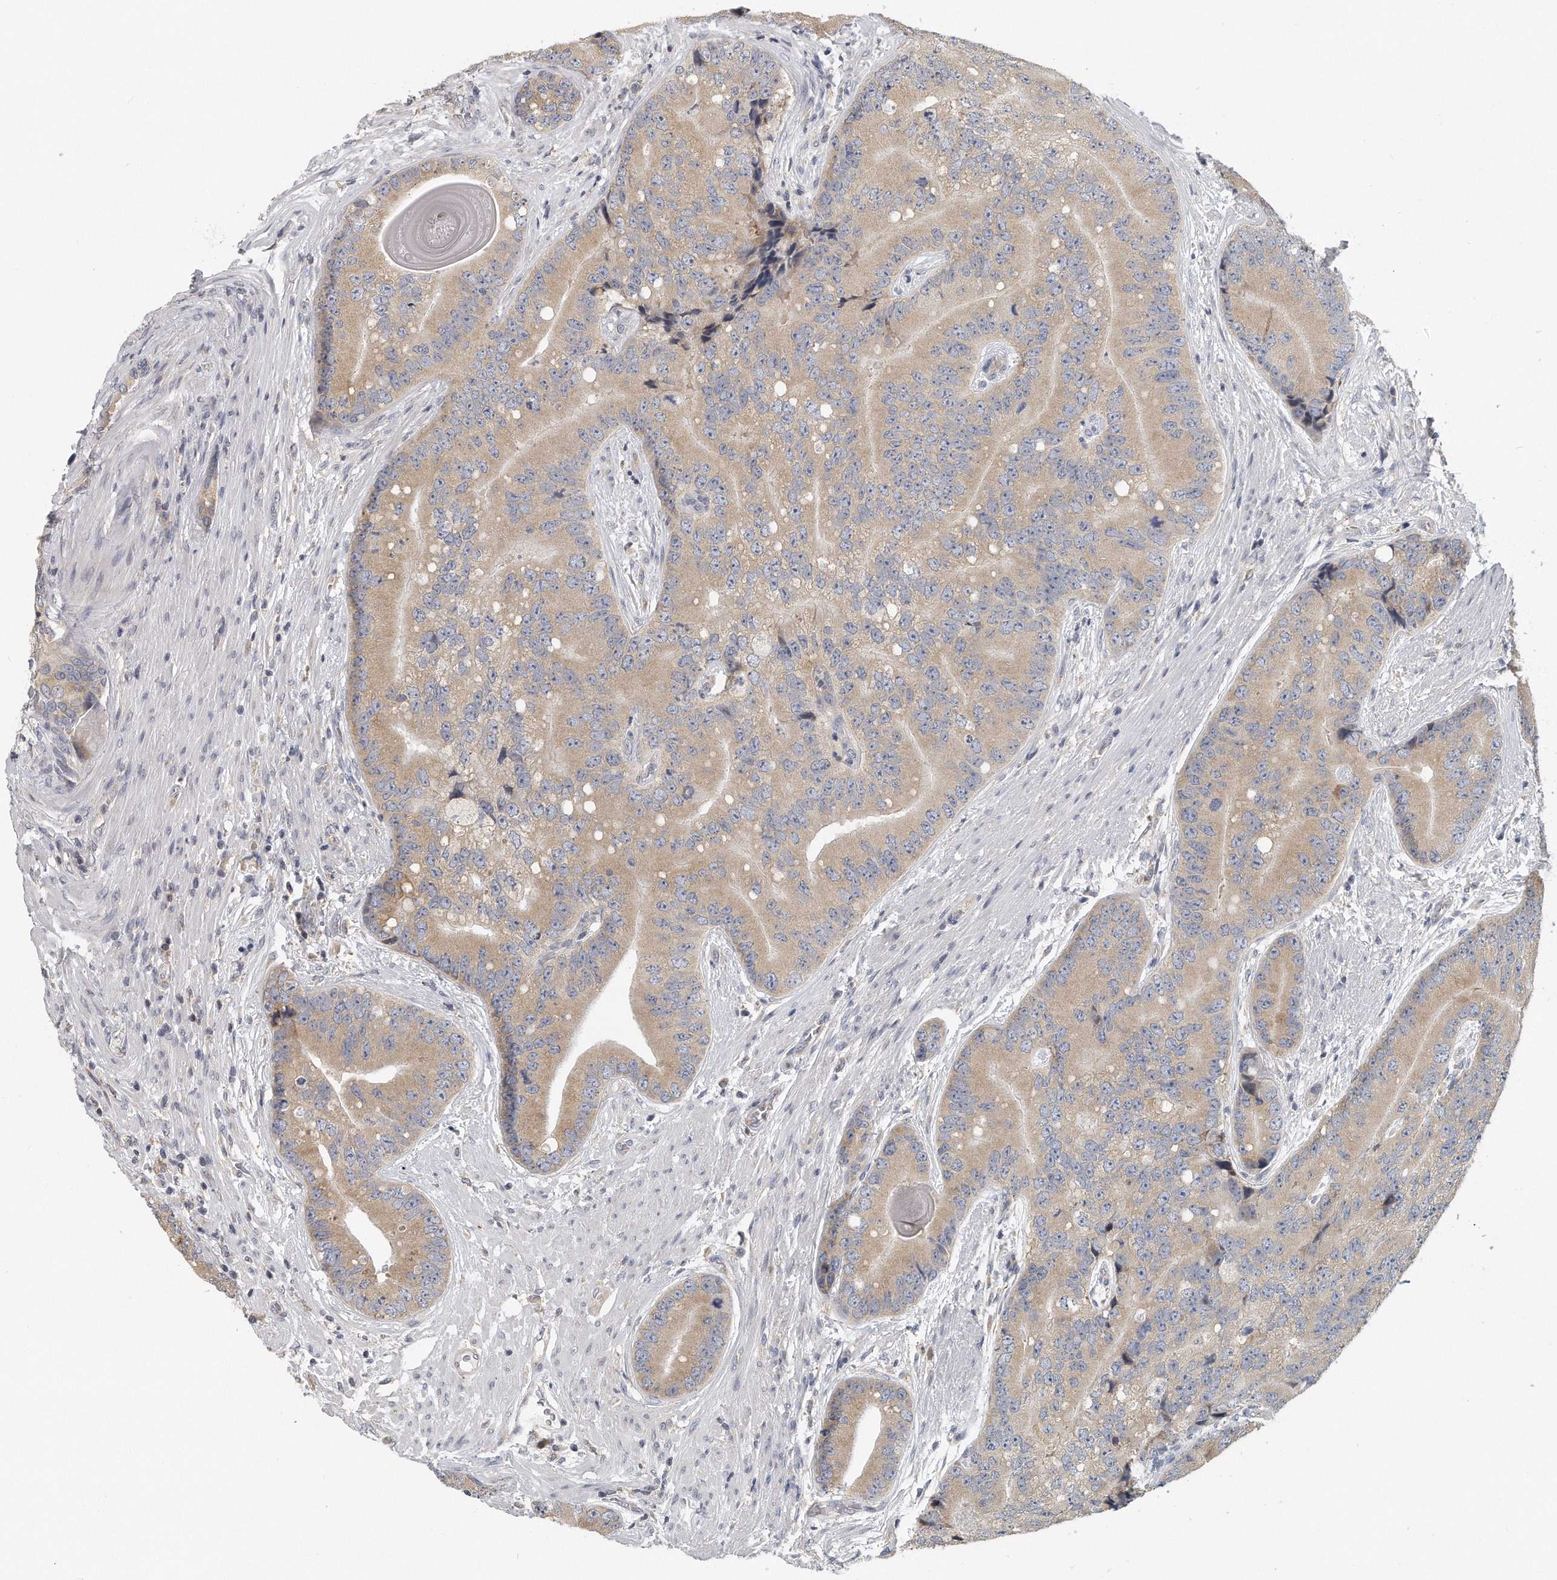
{"staining": {"intensity": "weak", "quantity": ">75%", "location": "cytoplasmic/membranous"}, "tissue": "prostate cancer", "cell_type": "Tumor cells", "image_type": "cancer", "snomed": [{"axis": "morphology", "description": "Adenocarcinoma, High grade"}, {"axis": "topography", "description": "Prostate"}], "caption": "Brown immunohistochemical staining in human prostate cancer (high-grade adenocarcinoma) reveals weak cytoplasmic/membranous expression in about >75% of tumor cells. (DAB (3,3'-diaminobenzidine) = brown stain, brightfield microscopy at high magnification).", "gene": "EIF3I", "patient": {"sex": "male", "age": 70}}